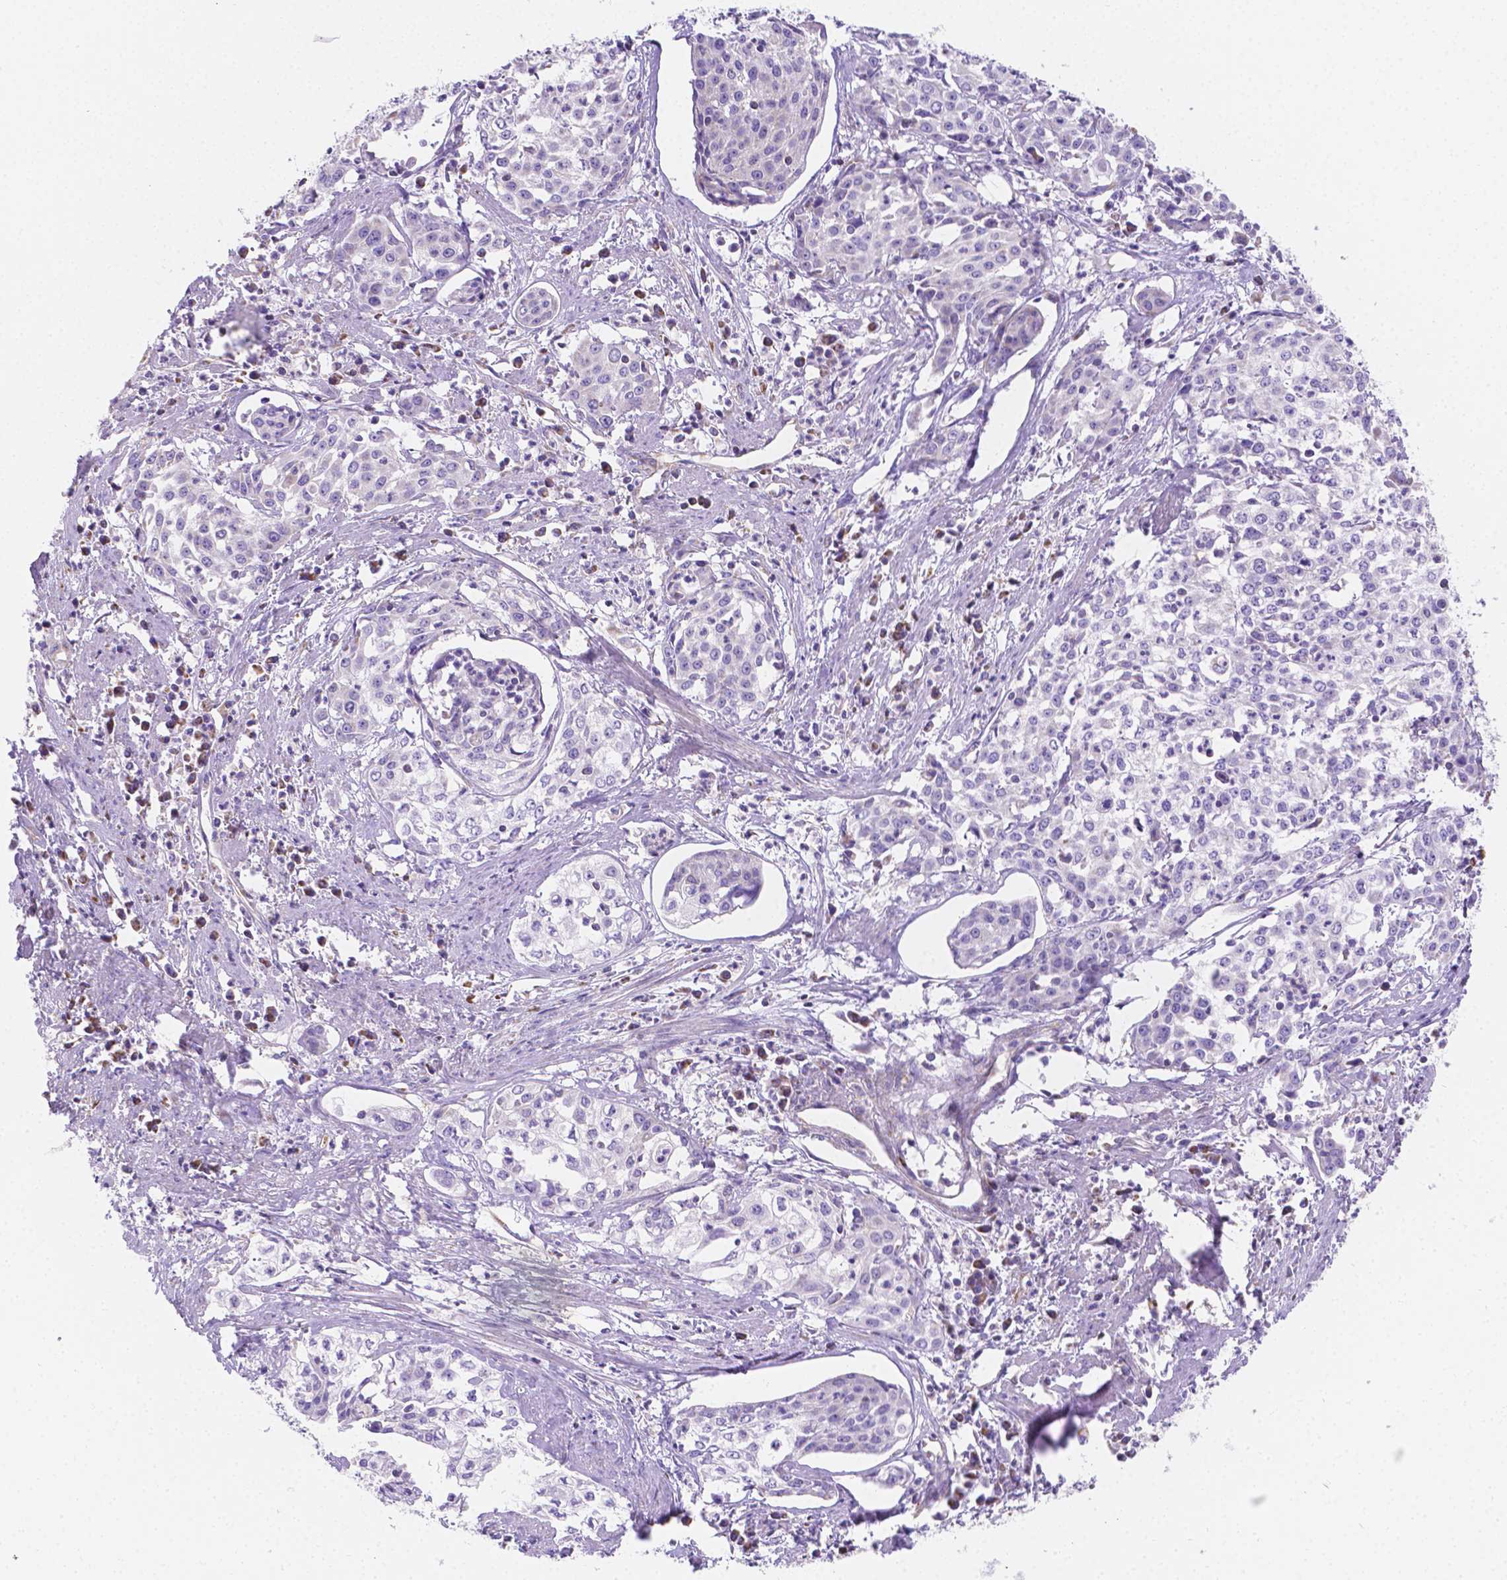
{"staining": {"intensity": "negative", "quantity": "none", "location": "none"}, "tissue": "cervical cancer", "cell_type": "Tumor cells", "image_type": "cancer", "snomed": [{"axis": "morphology", "description": "Squamous cell carcinoma, NOS"}, {"axis": "topography", "description": "Cervix"}], "caption": "The micrograph demonstrates no staining of tumor cells in cervical cancer (squamous cell carcinoma). (DAB immunohistochemistry (IHC) with hematoxylin counter stain).", "gene": "SGTB", "patient": {"sex": "female", "age": 39}}